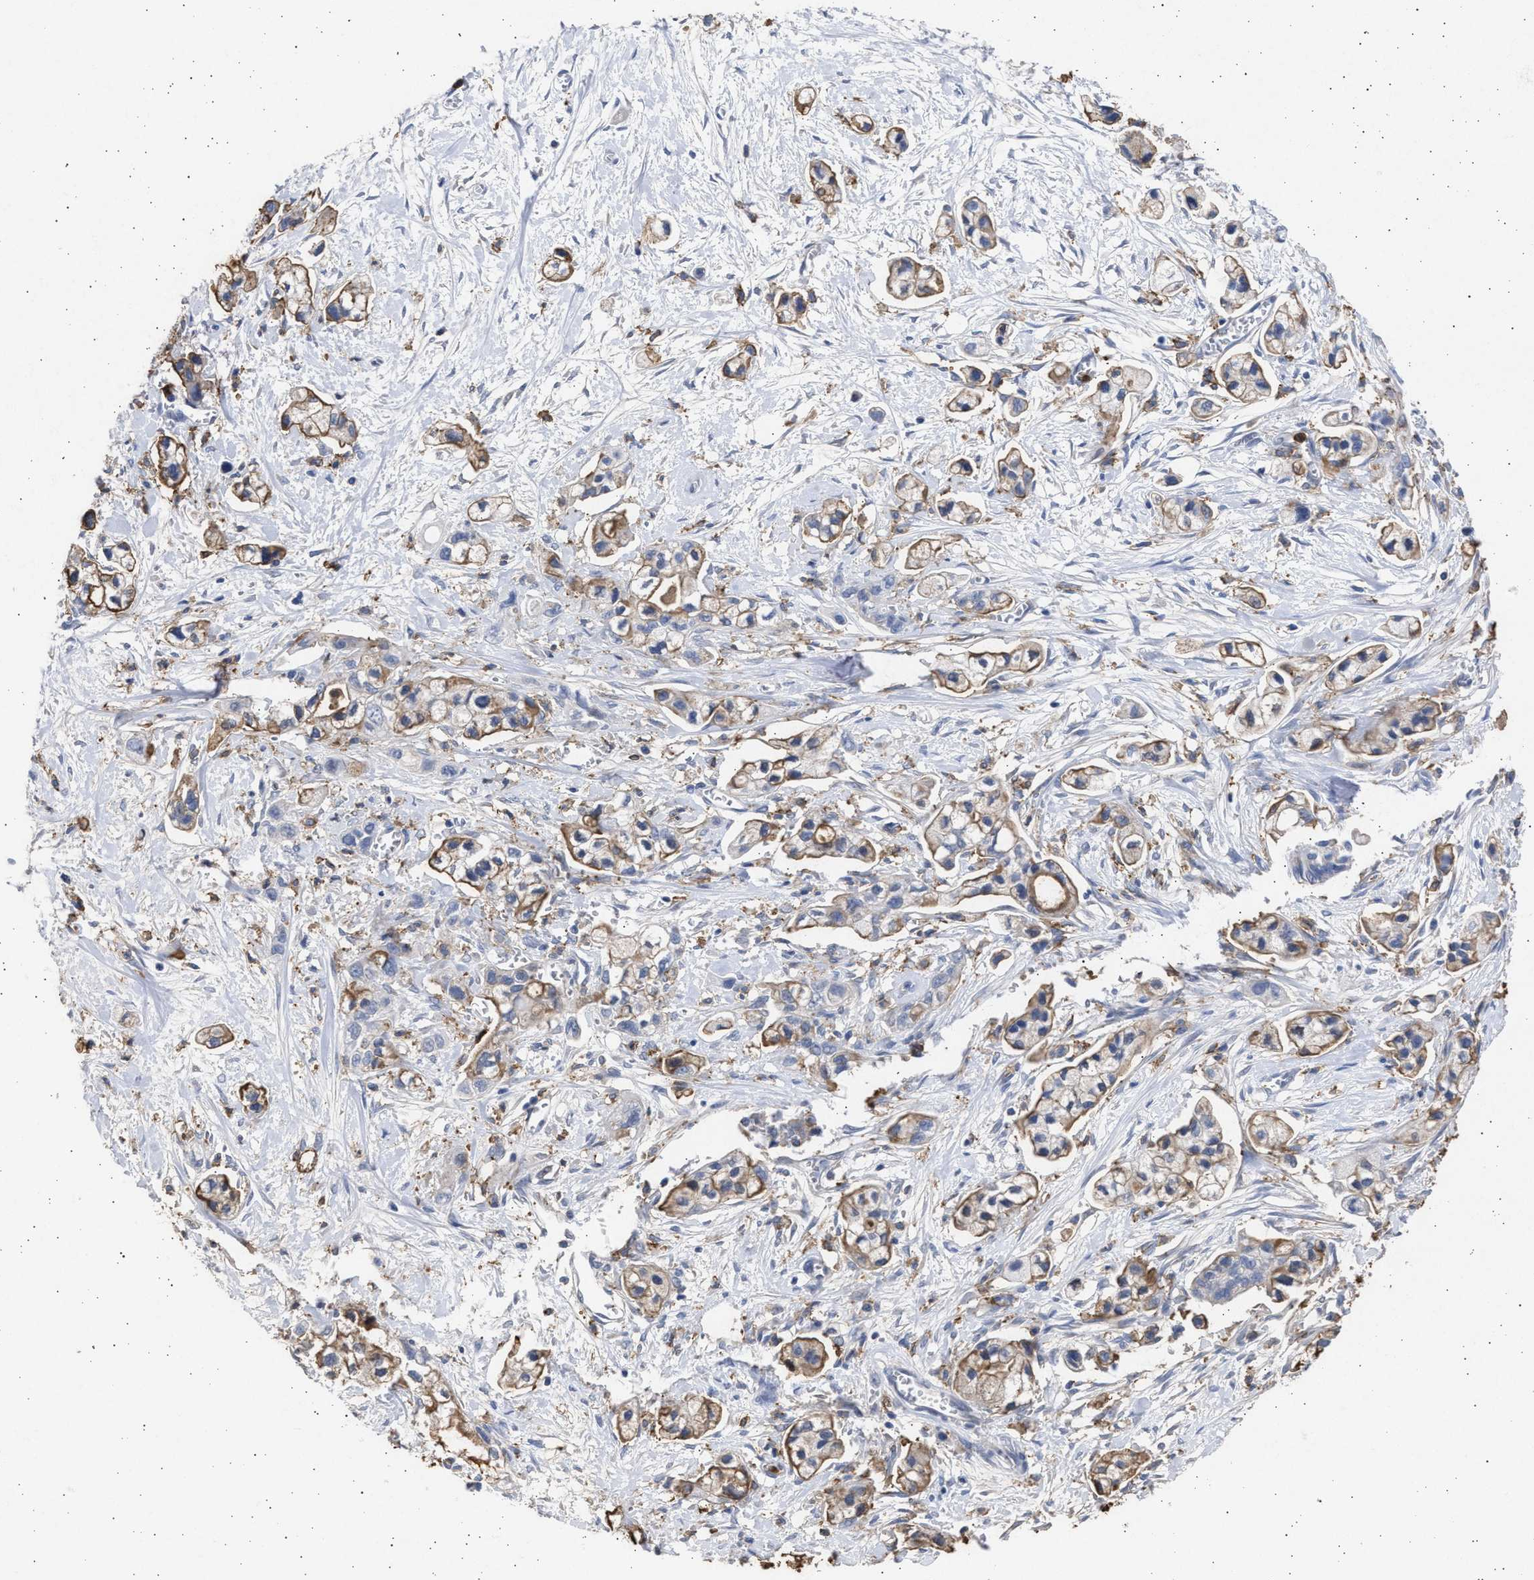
{"staining": {"intensity": "weak", "quantity": ">75%", "location": "cytoplasmic/membranous"}, "tissue": "pancreatic cancer", "cell_type": "Tumor cells", "image_type": "cancer", "snomed": [{"axis": "morphology", "description": "Adenocarcinoma, NOS"}, {"axis": "topography", "description": "Pancreas"}], "caption": "Brown immunohistochemical staining in pancreatic cancer shows weak cytoplasmic/membranous positivity in about >75% of tumor cells.", "gene": "FCER1A", "patient": {"sex": "male", "age": 74}}